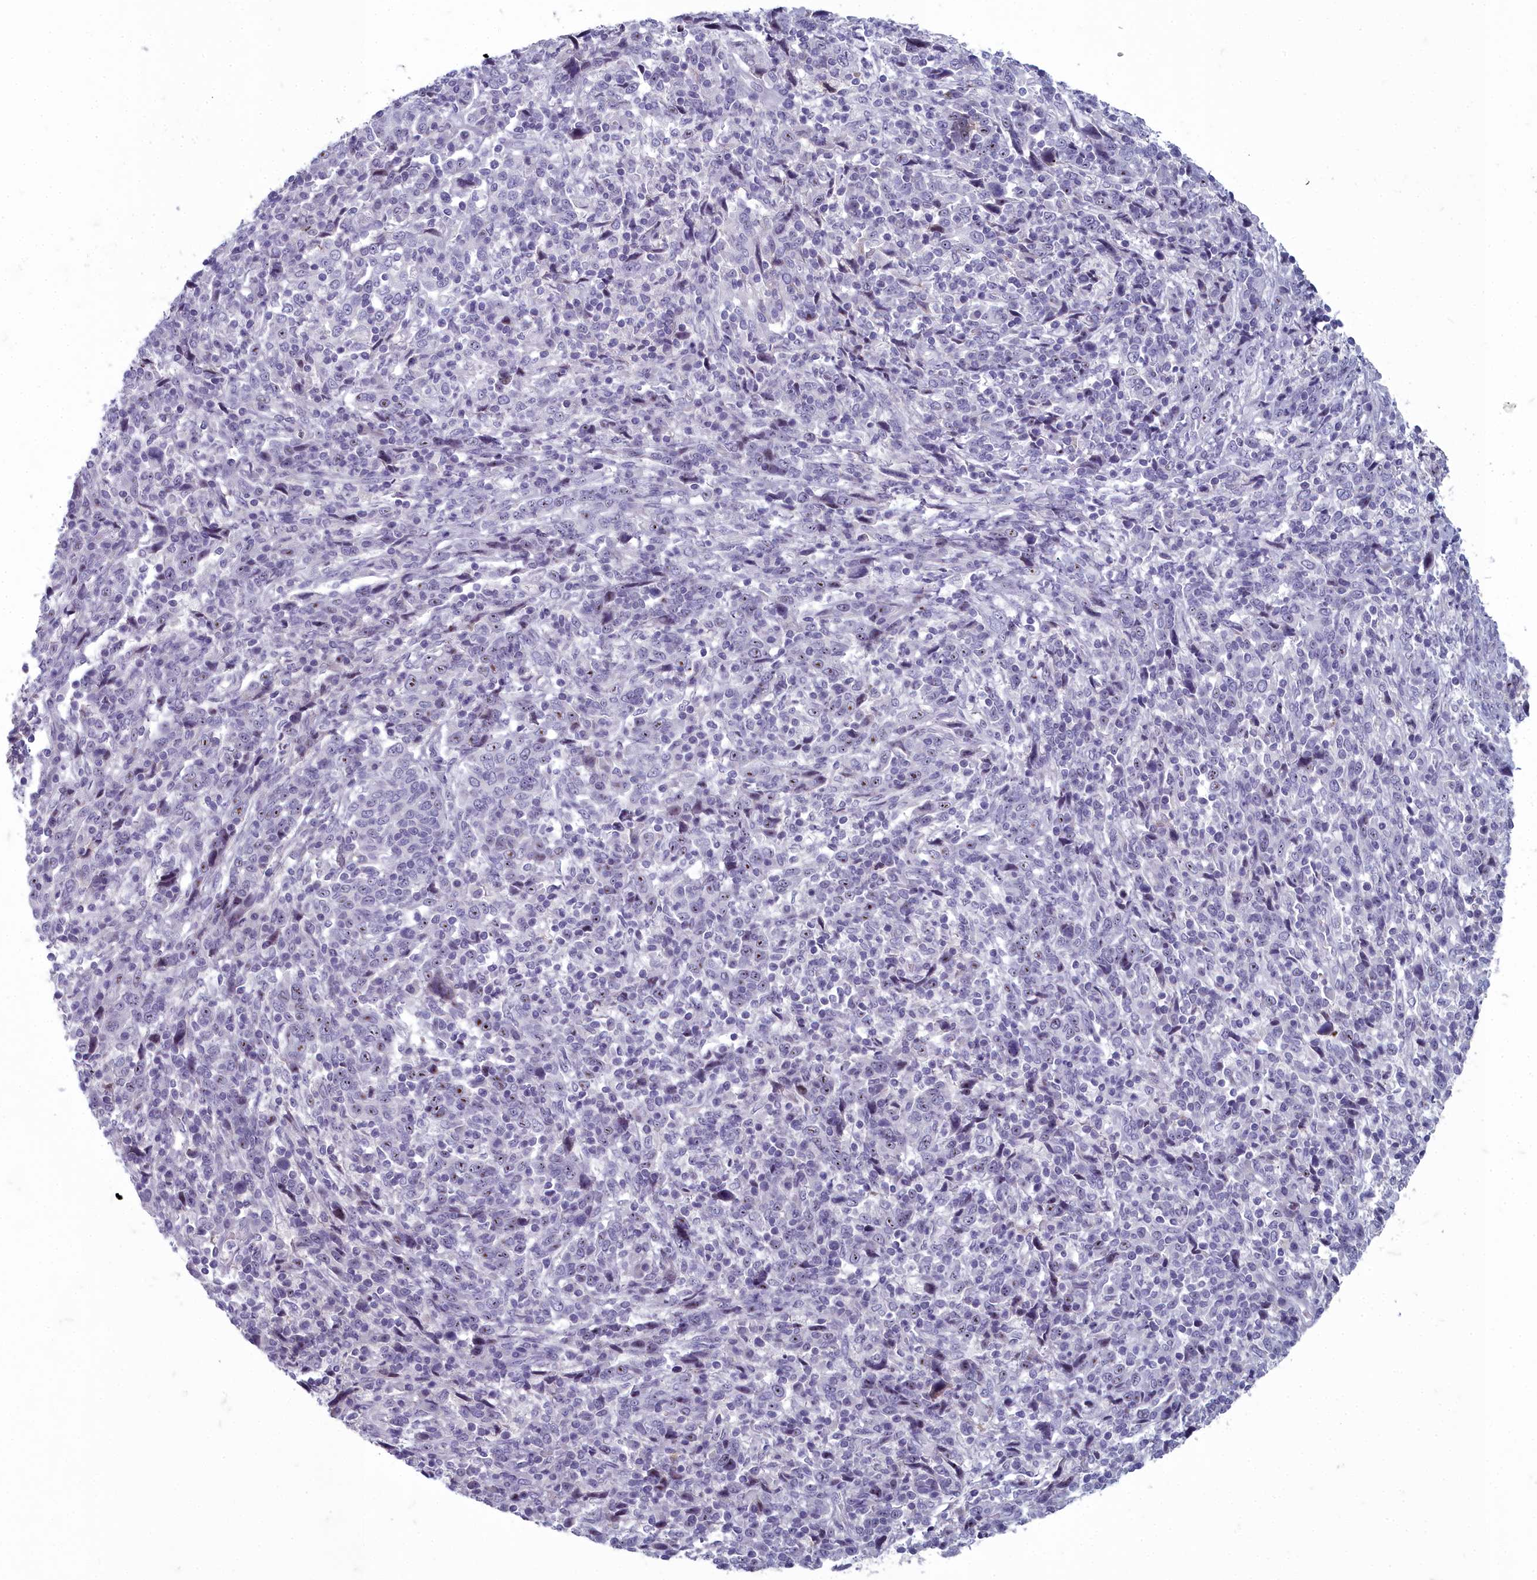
{"staining": {"intensity": "negative", "quantity": "none", "location": "none"}, "tissue": "cervical cancer", "cell_type": "Tumor cells", "image_type": "cancer", "snomed": [{"axis": "morphology", "description": "Squamous cell carcinoma, NOS"}, {"axis": "topography", "description": "Cervix"}], "caption": "This is an IHC micrograph of human cervical cancer. There is no positivity in tumor cells.", "gene": "INSYN2A", "patient": {"sex": "female", "age": 46}}